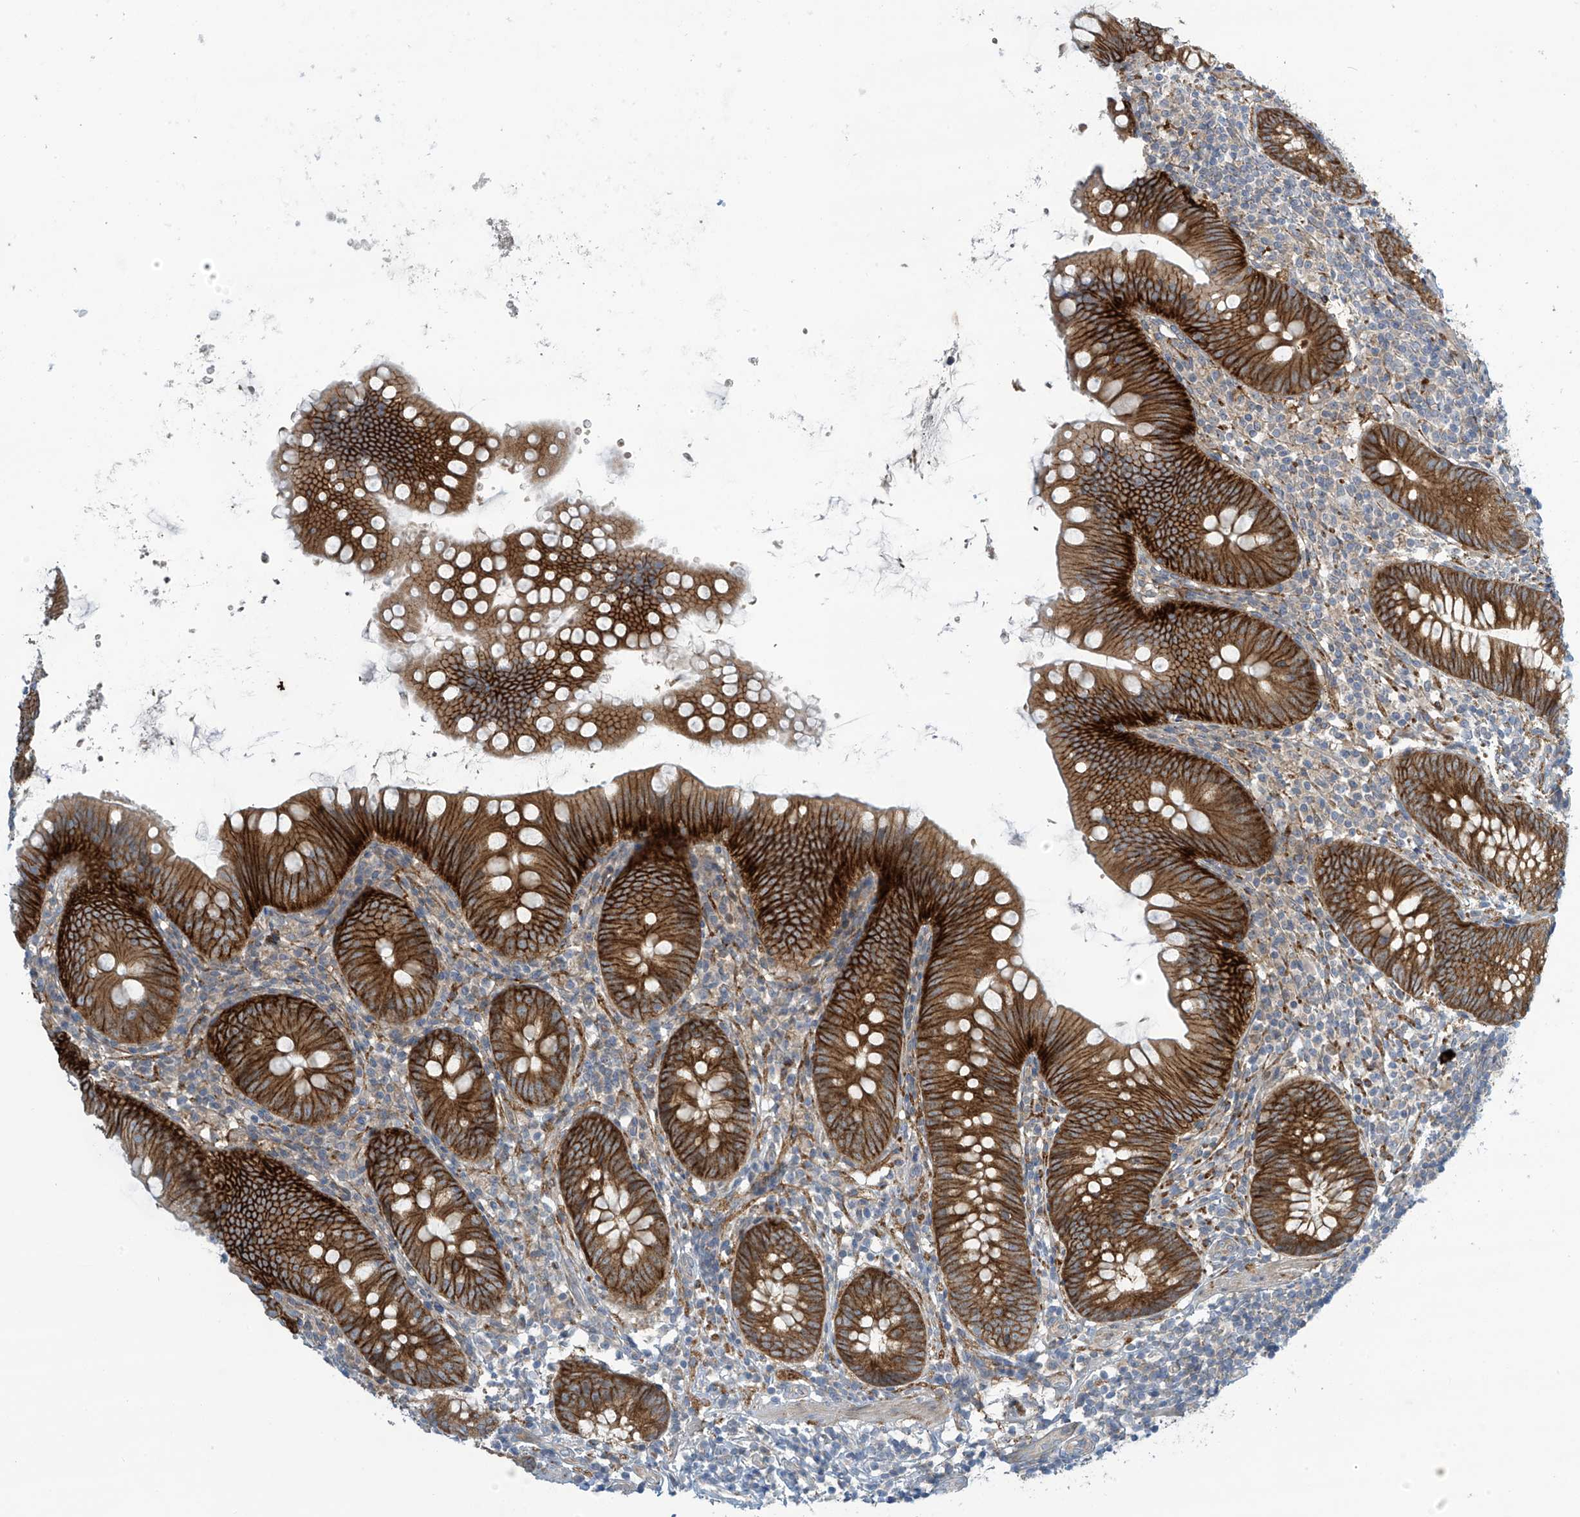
{"staining": {"intensity": "strong", "quantity": ">75%", "location": "cytoplasmic/membranous"}, "tissue": "appendix", "cell_type": "Glandular cells", "image_type": "normal", "snomed": [{"axis": "morphology", "description": "Normal tissue, NOS"}, {"axis": "topography", "description": "Appendix"}], "caption": "This histopathology image demonstrates IHC staining of benign appendix, with high strong cytoplasmic/membranous expression in approximately >75% of glandular cells.", "gene": "FSD1L", "patient": {"sex": "female", "age": 62}}